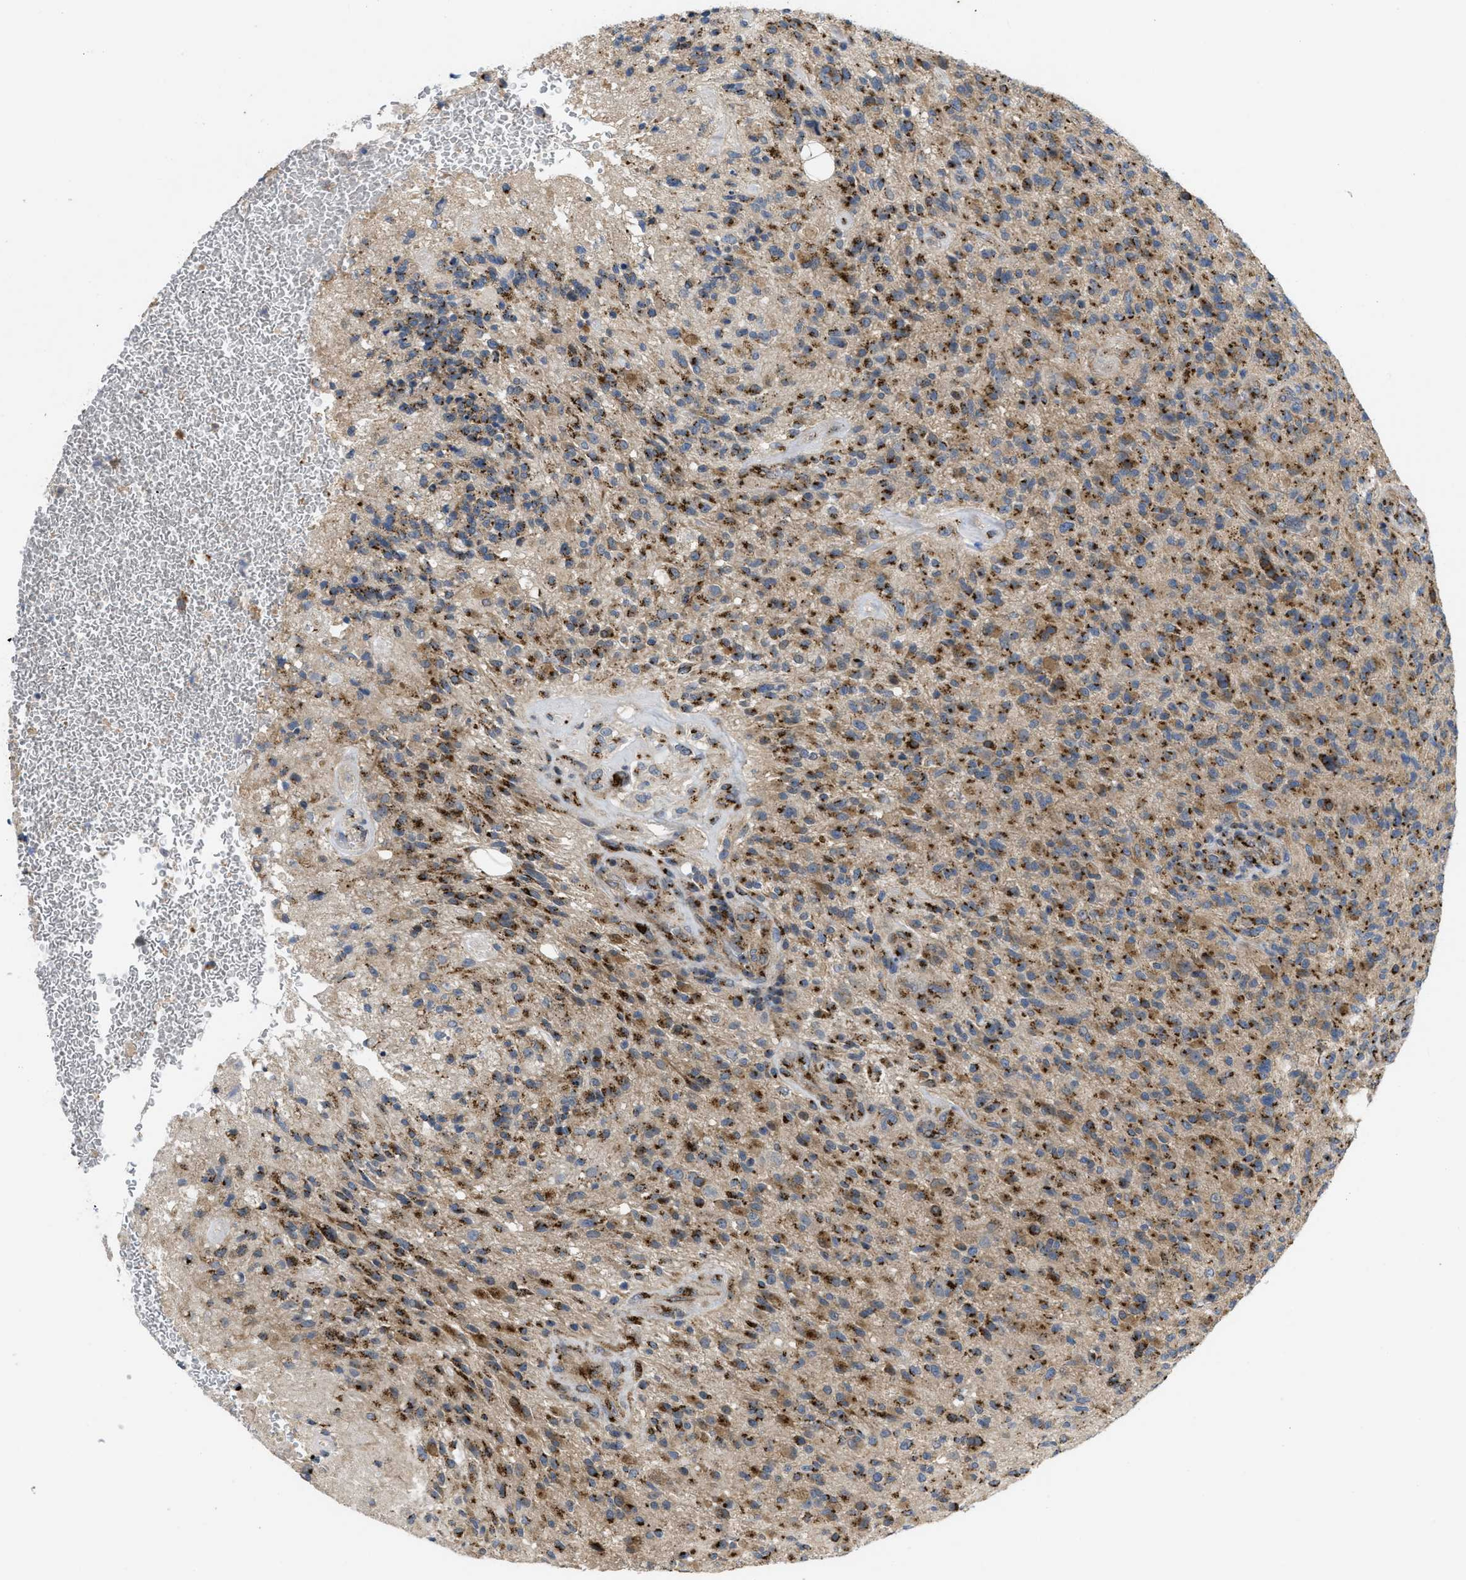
{"staining": {"intensity": "strong", "quantity": "25%-75%", "location": "cytoplasmic/membranous"}, "tissue": "glioma", "cell_type": "Tumor cells", "image_type": "cancer", "snomed": [{"axis": "morphology", "description": "Glioma, malignant, High grade"}, {"axis": "topography", "description": "Brain"}], "caption": "Protein positivity by immunohistochemistry (IHC) shows strong cytoplasmic/membranous staining in about 25%-75% of tumor cells in malignant glioma (high-grade).", "gene": "ZNF70", "patient": {"sex": "male", "age": 71}}